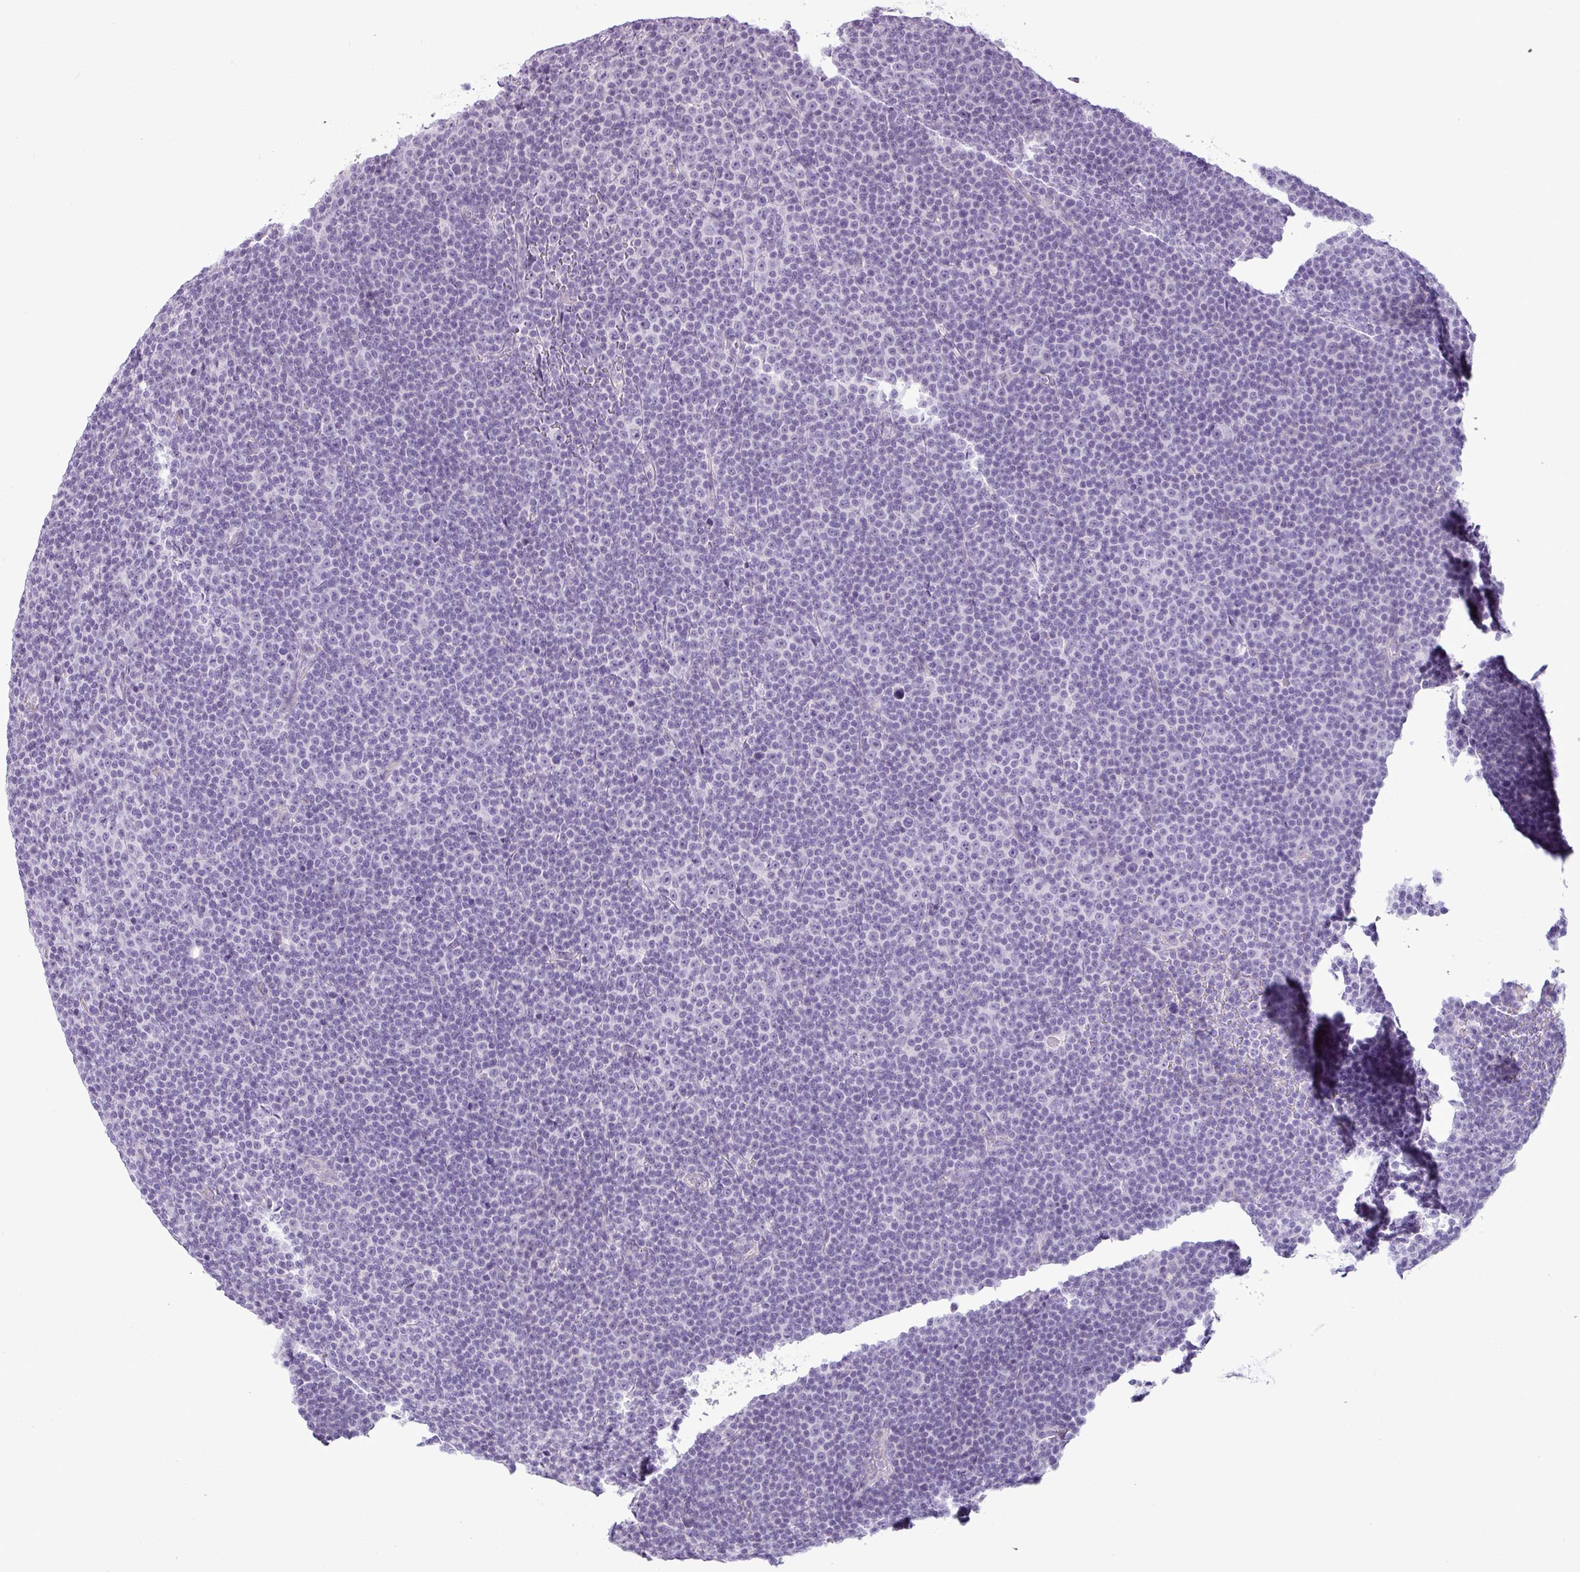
{"staining": {"intensity": "negative", "quantity": "none", "location": "none"}, "tissue": "lymphoma", "cell_type": "Tumor cells", "image_type": "cancer", "snomed": [{"axis": "morphology", "description": "Malignant lymphoma, non-Hodgkin's type, Low grade"}, {"axis": "topography", "description": "Lymph node"}], "caption": "Tumor cells are negative for brown protein staining in lymphoma.", "gene": "CDH16", "patient": {"sex": "female", "age": 67}}